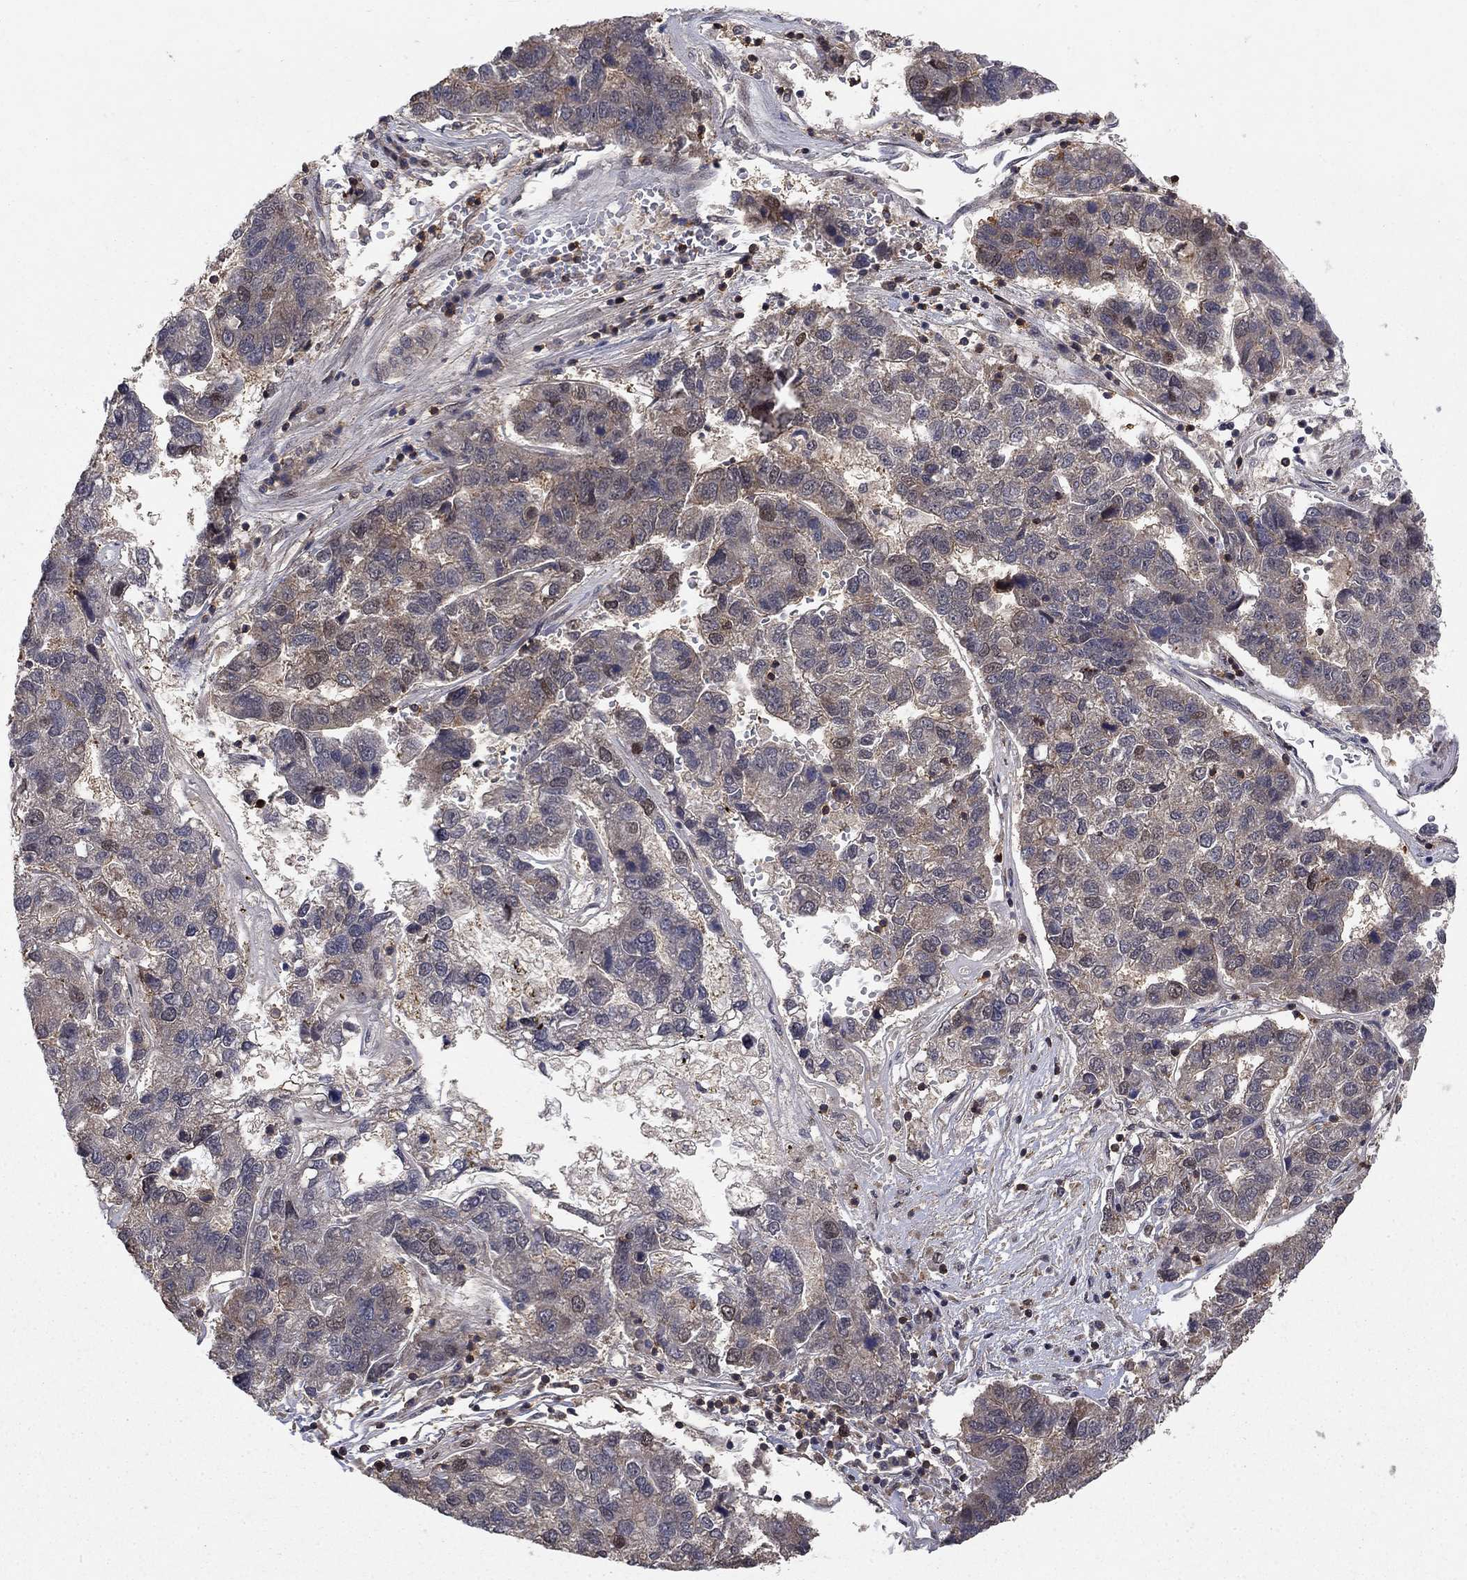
{"staining": {"intensity": "weak", "quantity": "25%-75%", "location": "cytoplasmic/membranous,nuclear"}, "tissue": "pancreatic cancer", "cell_type": "Tumor cells", "image_type": "cancer", "snomed": [{"axis": "morphology", "description": "Adenocarcinoma, NOS"}, {"axis": "topography", "description": "Pancreas"}], "caption": "A low amount of weak cytoplasmic/membranous and nuclear expression is appreciated in about 25%-75% of tumor cells in pancreatic adenocarcinoma tissue. The staining was performed using DAB, with brown indicating positive protein expression. Nuclei are stained blue with hematoxylin.", "gene": "CCDC66", "patient": {"sex": "female", "age": 61}}